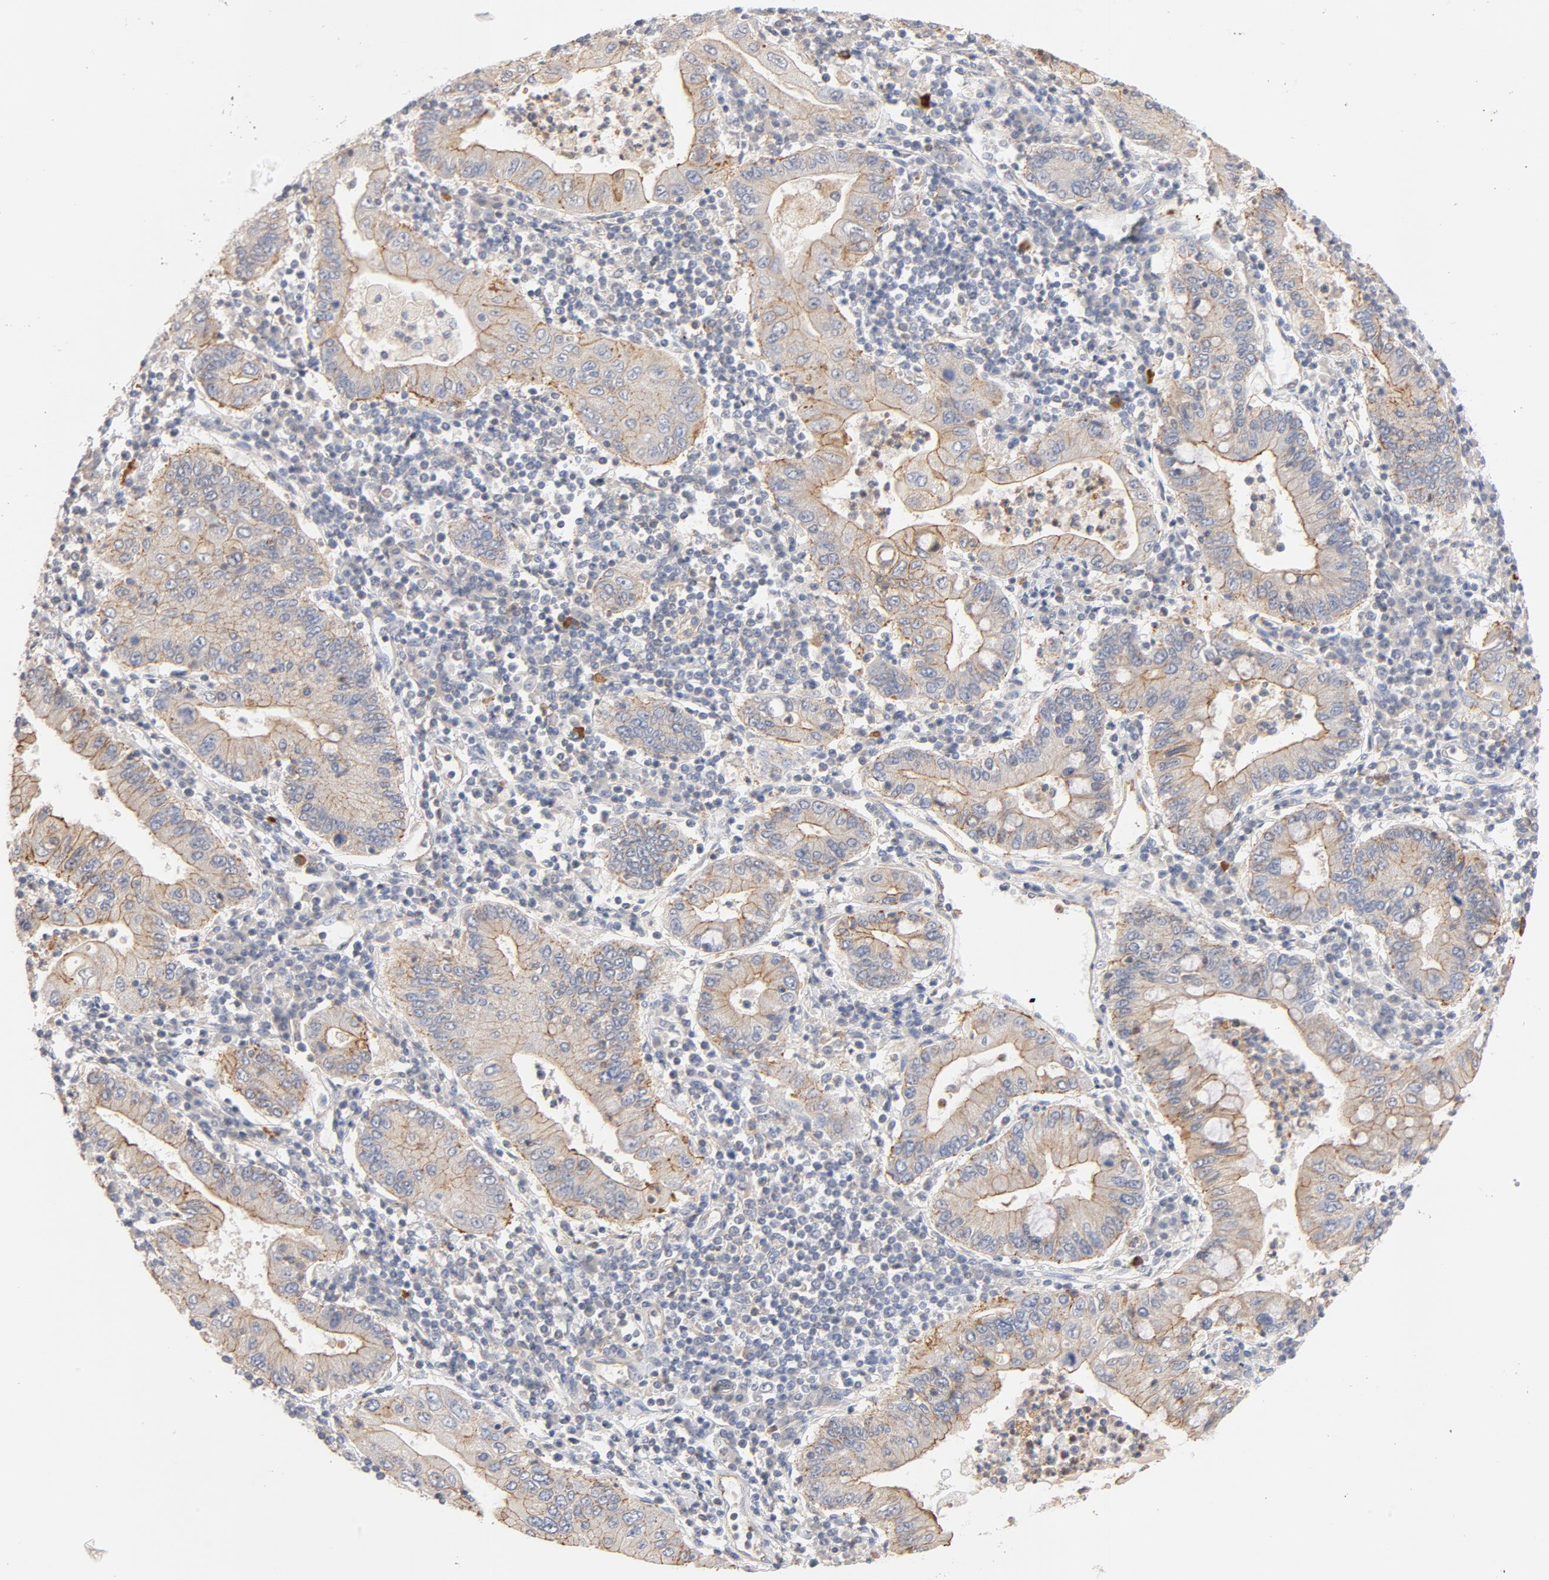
{"staining": {"intensity": "moderate", "quantity": ">75%", "location": "cytoplasmic/membranous"}, "tissue": "stomach cancer", "cell_type": "Tumor cells", "image_type": "cancer", "snomed": [{"axis": "morphology", "description": "Normal tissue, NOS"}, {"axis": "morphology", "description": "Adenocarcinoma, NOS"}, {"axis": "topography", "description": "Esophagus"}, {"axis": "topography", "description": "Stomach, upper"}, {"axis": "topography", "description": "Peripheral nerve tissue"}], "caption": "A photomicrograph showing moderate cytoplasmic/membranous positivity in approximately >75% of tumor cells in stomach adenocarcinoma, as visualized by brown immunohistochemical staining.", "gene": "STRN3", "patient": {"sex": "male", "age": 62}}